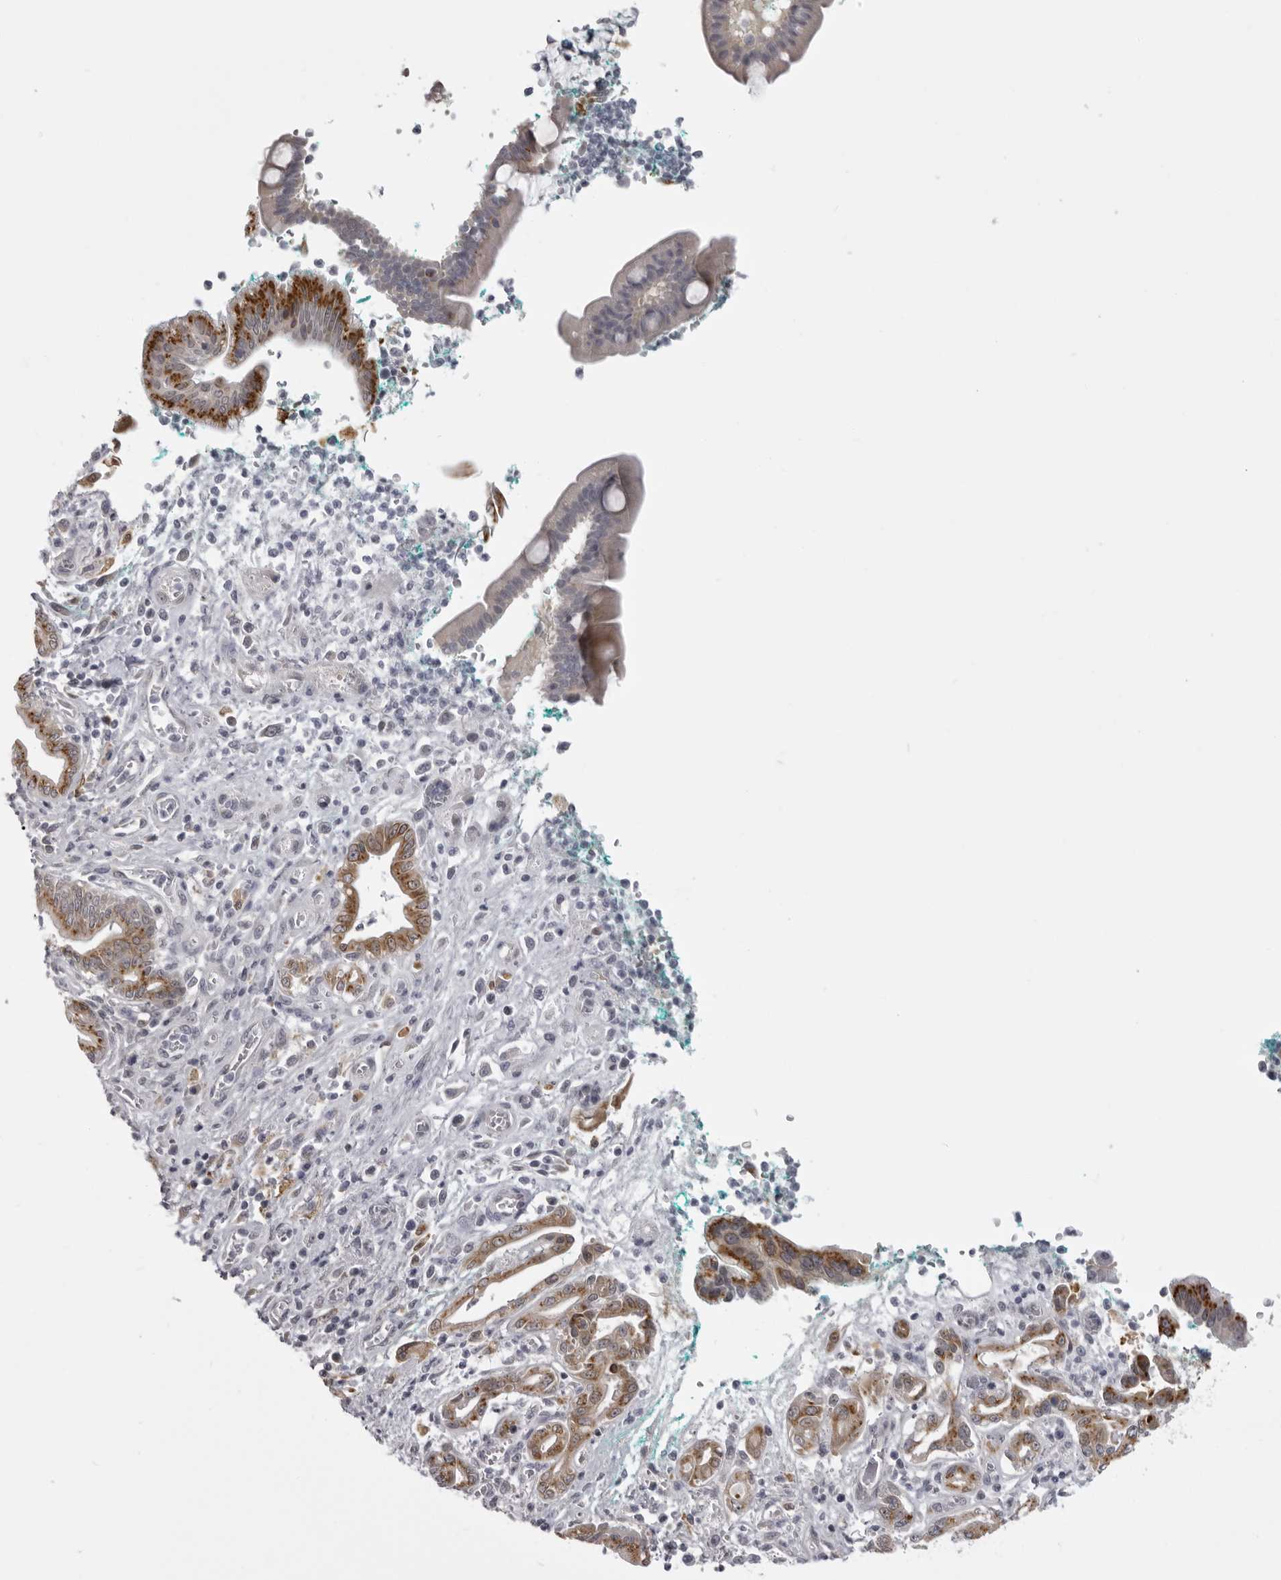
{"staining": {"intensity": "moderate", "quantity": ">75%", "location": "cytoplasmic/membranous"}, "tissue": "pancreatic cancer", "cell_type": "Tumor cells", "image_type": "cancer", "snomed": [{"axis": "morphology", "description": "Adenocarcinoma, NOS"}, {"axis": "topography", "description": "Pancreas"}], "caption": "DAB (3,3'-diaminobenzidine) immunohistochemical staining of pancreatic cancer shows moderate cytoplasmic/membranous protein expression in about >75% of tumor cells.", "gene": "NCEH1", "patient": {"sex": "male", "age": 78}}